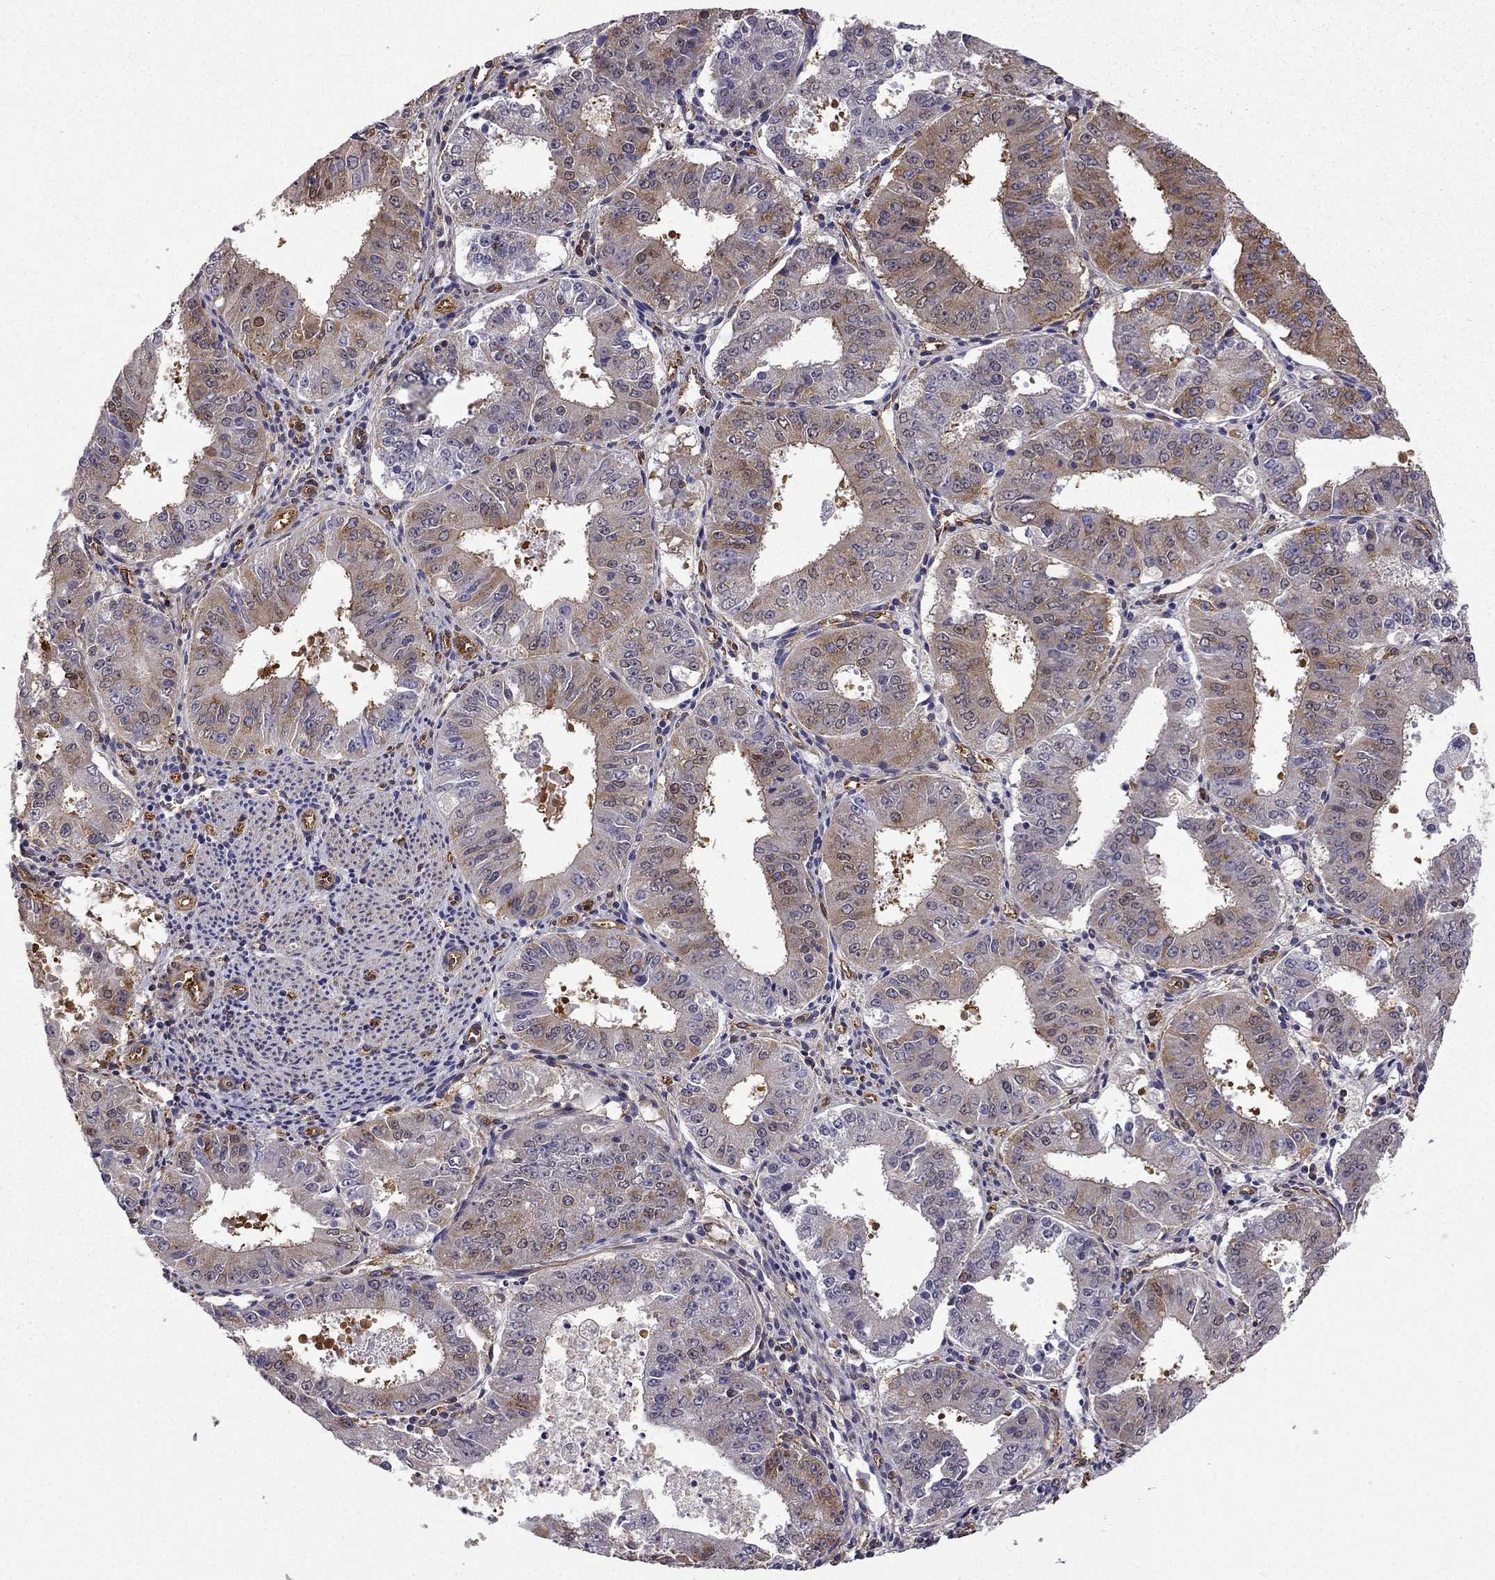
{"staining": {"intensity": "moderate", "quantity": ">75%", "location": "cytoplasmic/membranous"}, "tissue": "ovarian cancer", "cell_type": "Tumor cells", "image_type": "cancer", "snomed": [{"axis": "morphology", "description": "Carcinoma, endometroid"}, {"axis": "topography", "description": "Ovary"}], "caption": "Ovarian endometroid carcinoma stained with a brown dye reveals moderate cytoplasmic/membranous positive expression in about >75% of tumor cells.", "gene": "MAP4", "patient": {"sex": "female", "age": 42}}